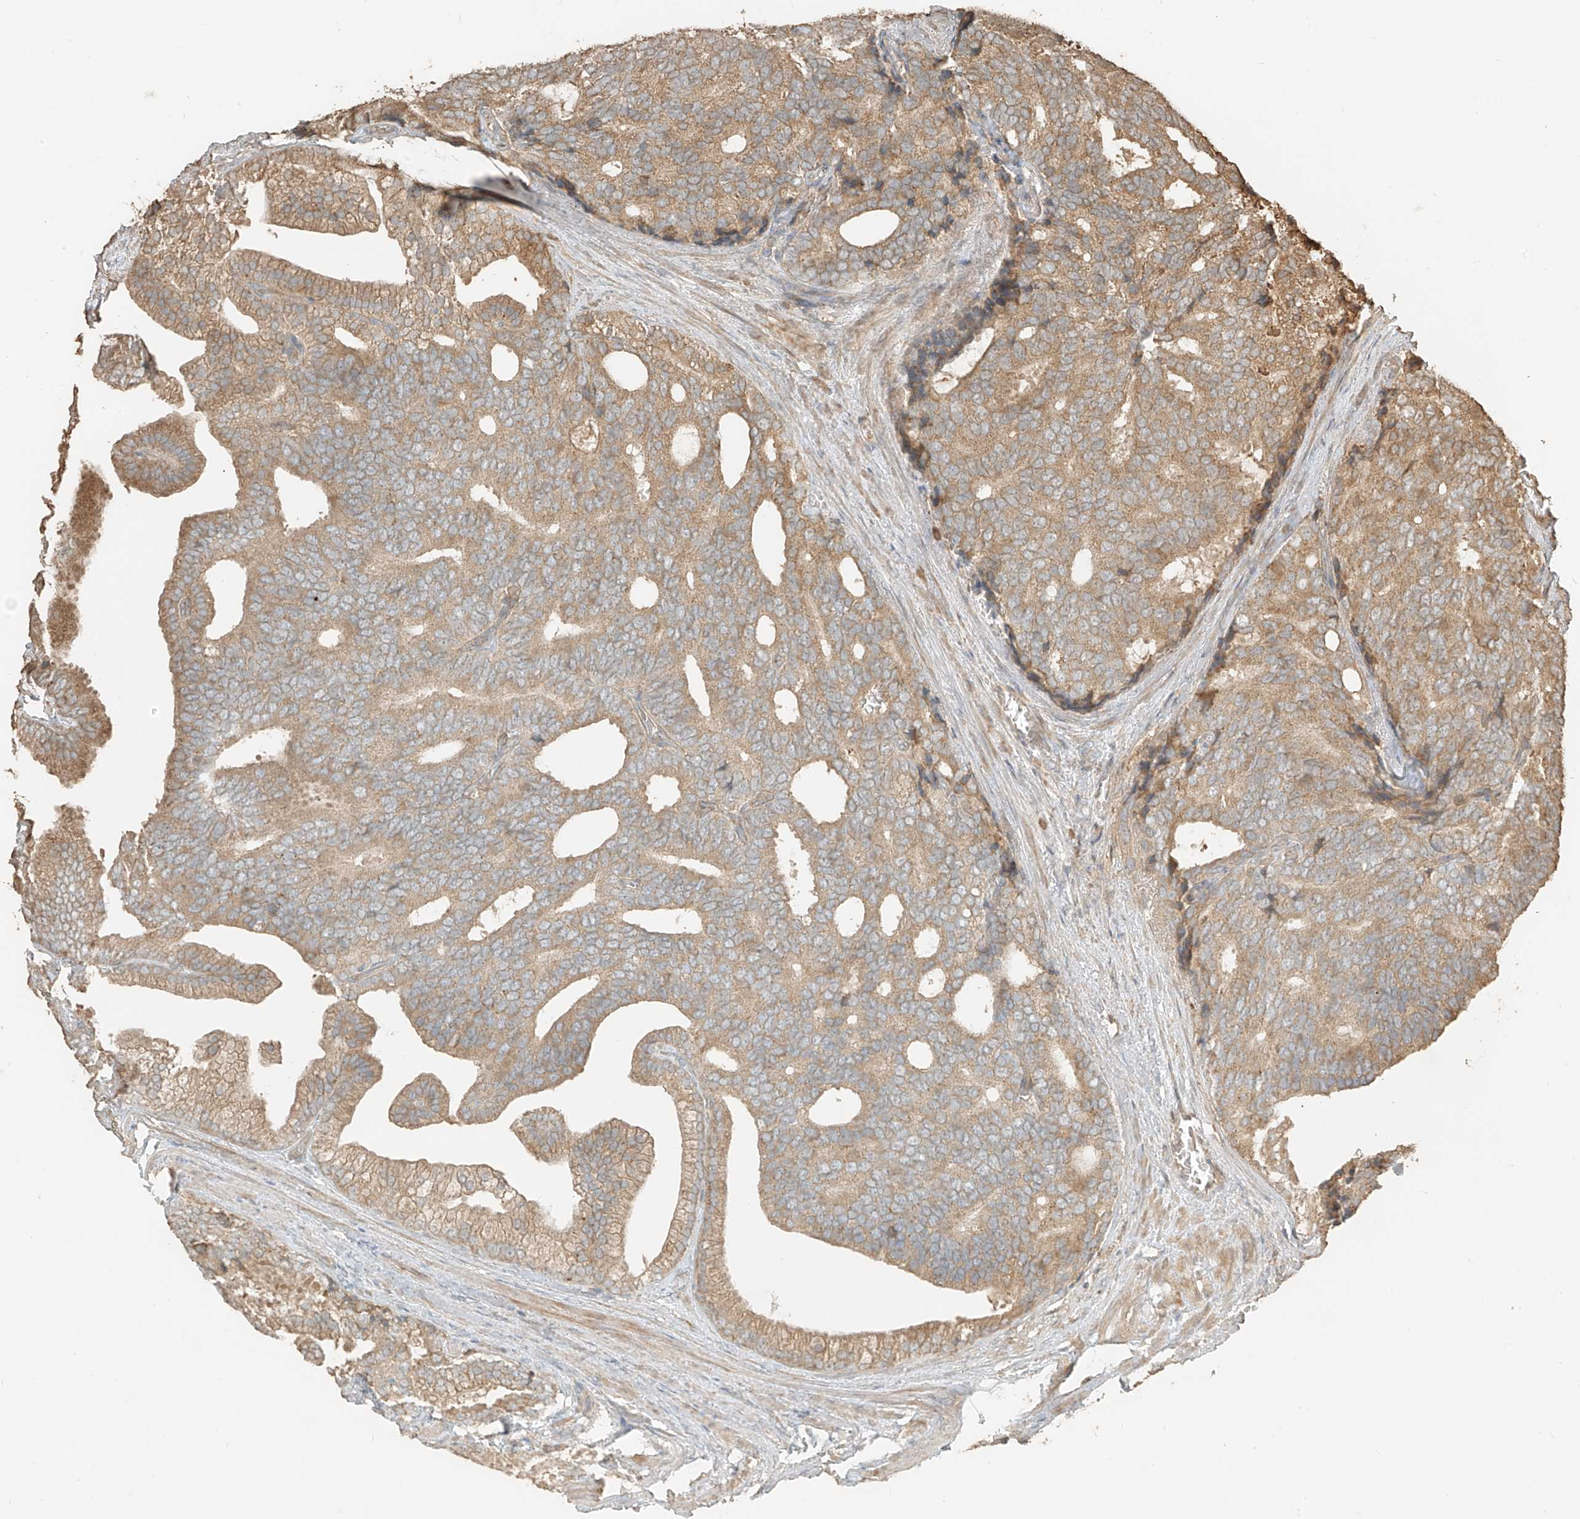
{"staining": {"intensity": "moderate", "quantity": ">75%", "location": "cytoplasmic/membranous"}, "tissue": "prostate cancer", "cell_type": "Tumor cells", "image_type": "cancer", "snomed": [{"axis": "morphology", "description": "Adenocarcinoma, Low grade"}, {"axis": "topography", "description": "Prostate"}], "caption": "Human prostate cancer stained with a brown dye displays moderate cytoplasmic/membranous positive expression in about >75% of tumor cells.", "gene": "RFTN2", "patient": {"sex": "male", "age": 71}}